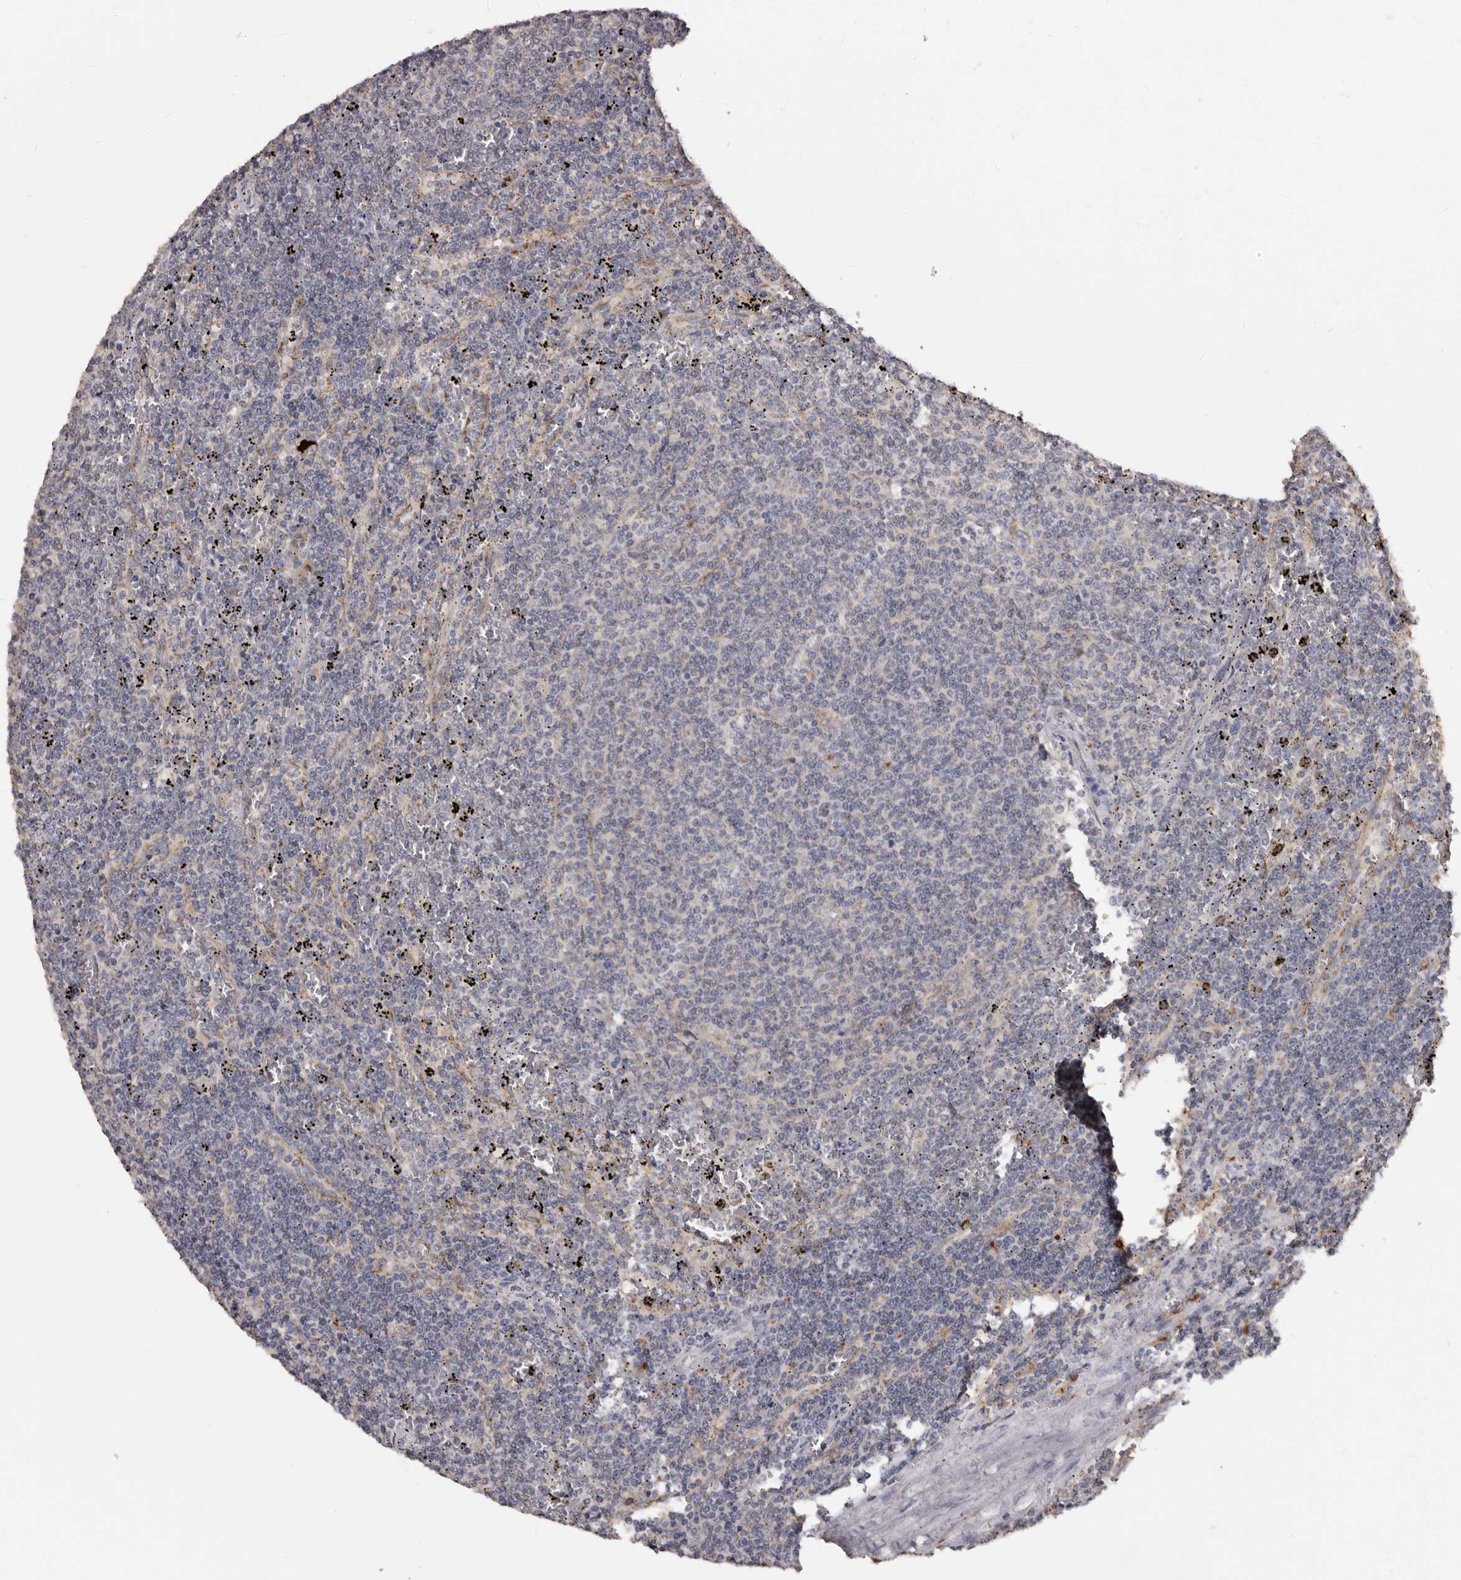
{"staining": {"intensity": "negative", "quantity": "none", "location": "none"}, "tissue": "lymphoma", "cell_type": "Tumor cells", "image_type": "cancer", "snomed": [{"axis": "morphology", "description": "Malignant lymphoma, non-Hodgkin's type, Low grade"}, {"axis": "topography", "description": "Spleen"}], "caption": "Malignant lymphoma, non-Hodgkin's type (low-grade) was stained to show a protein in brown. There is no significant positivity in tumor cells. (DAB (3,3'-diaminobenzidine) IHC, high magnification).", "gene": "DAP", "patient": {"sex": "female", "age": 50}}